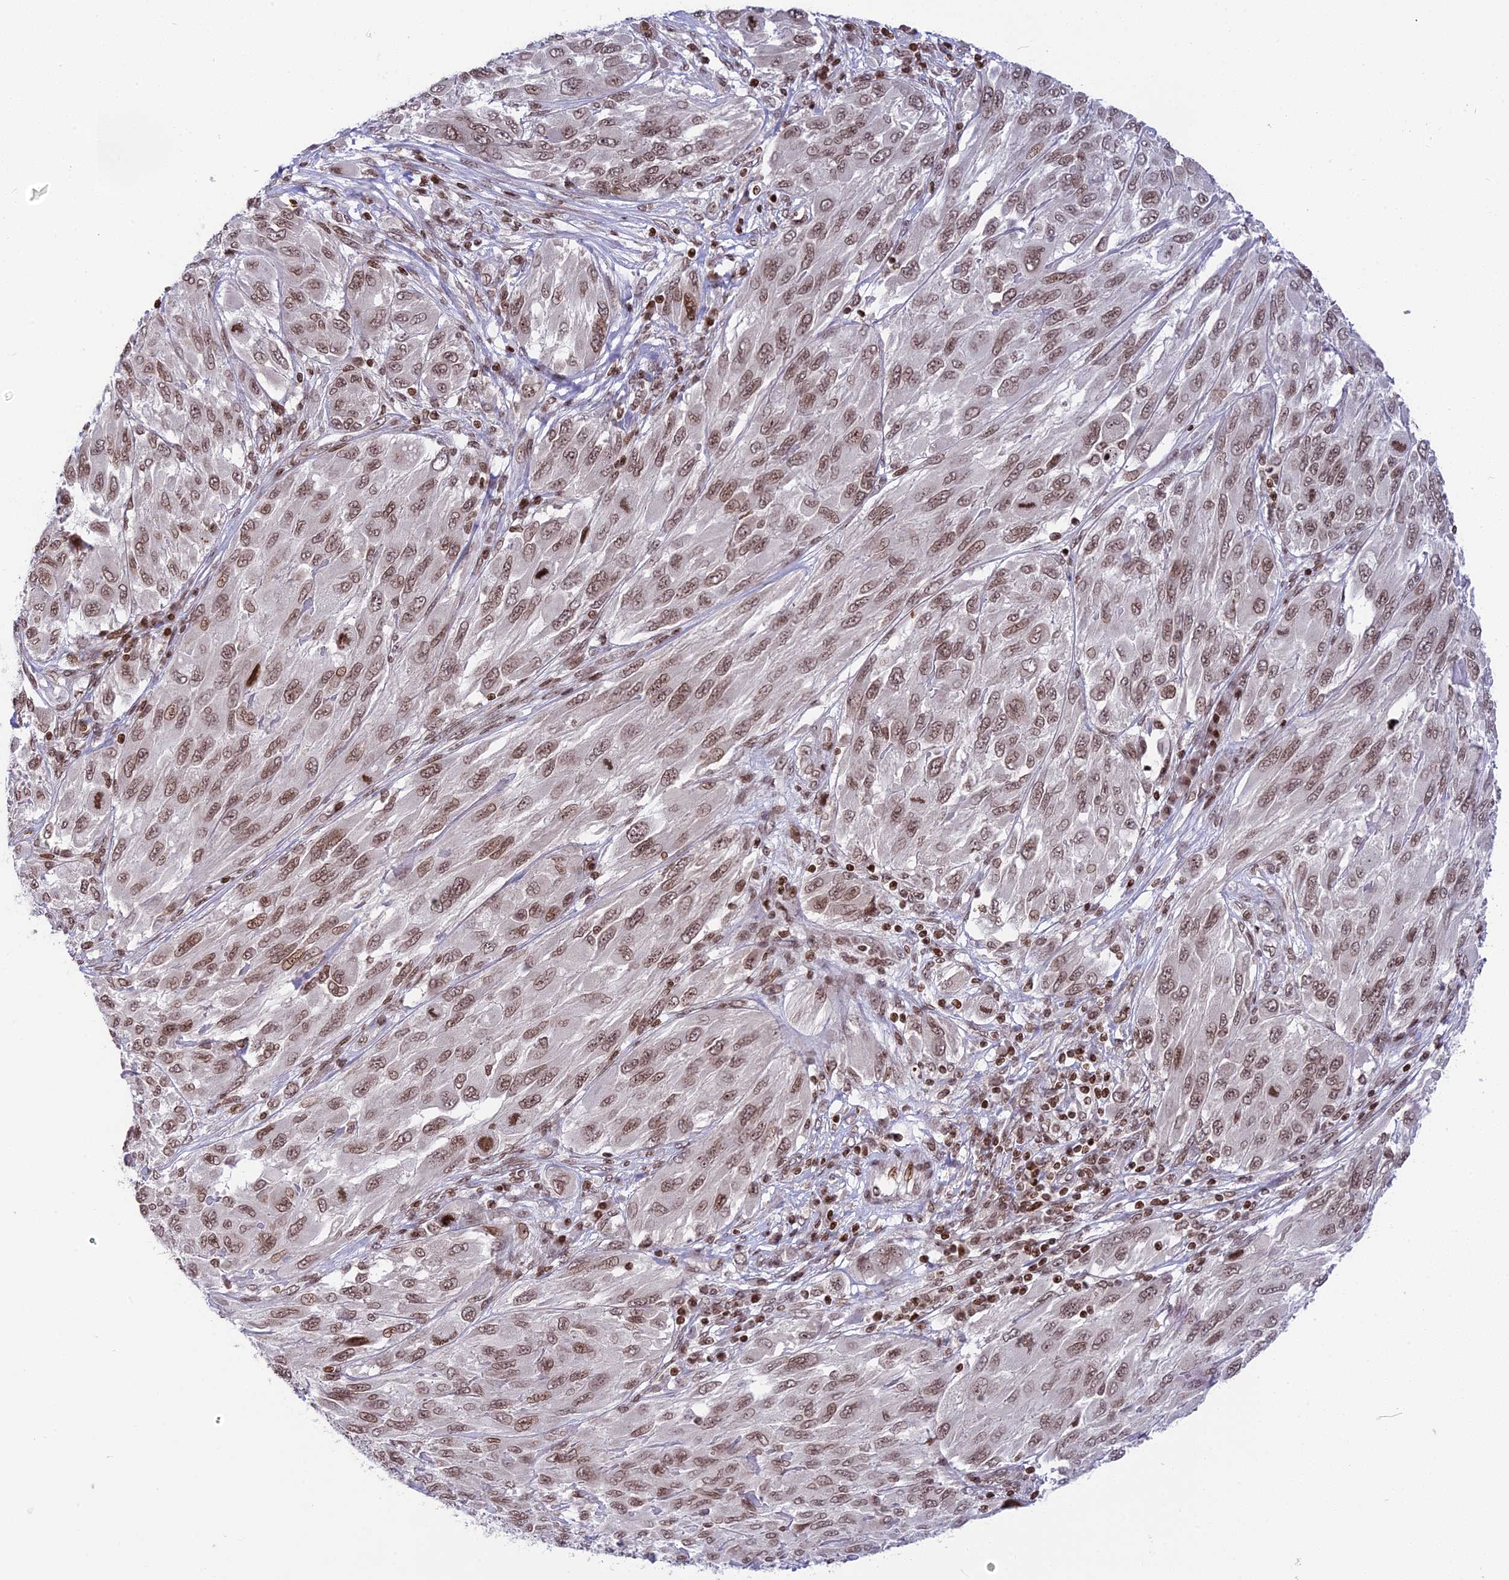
{"staining": {"intensity": "moderate", "quantity": ">75%", "location": "nuclear"}, "tissue": "melanoma", "cell_type": "Tumor cells", "image_type": "cancer", "snomed": [{"axis": "morphology", "description": "Malignant melanoma, NOS"}, {"axis": "topography", "description": "Skin"}], "caption": "Tumor cells exhibit medium levels of moderate nuclear expression in approximately >75% of cells in human malignant melanoma. The protein is stained brown, and the nuclei are stained in blue (DAB IHC with brightfield microscopy, high magnification).", "gene": "TET2", "patient": {"sex": "female", "age": 91}}